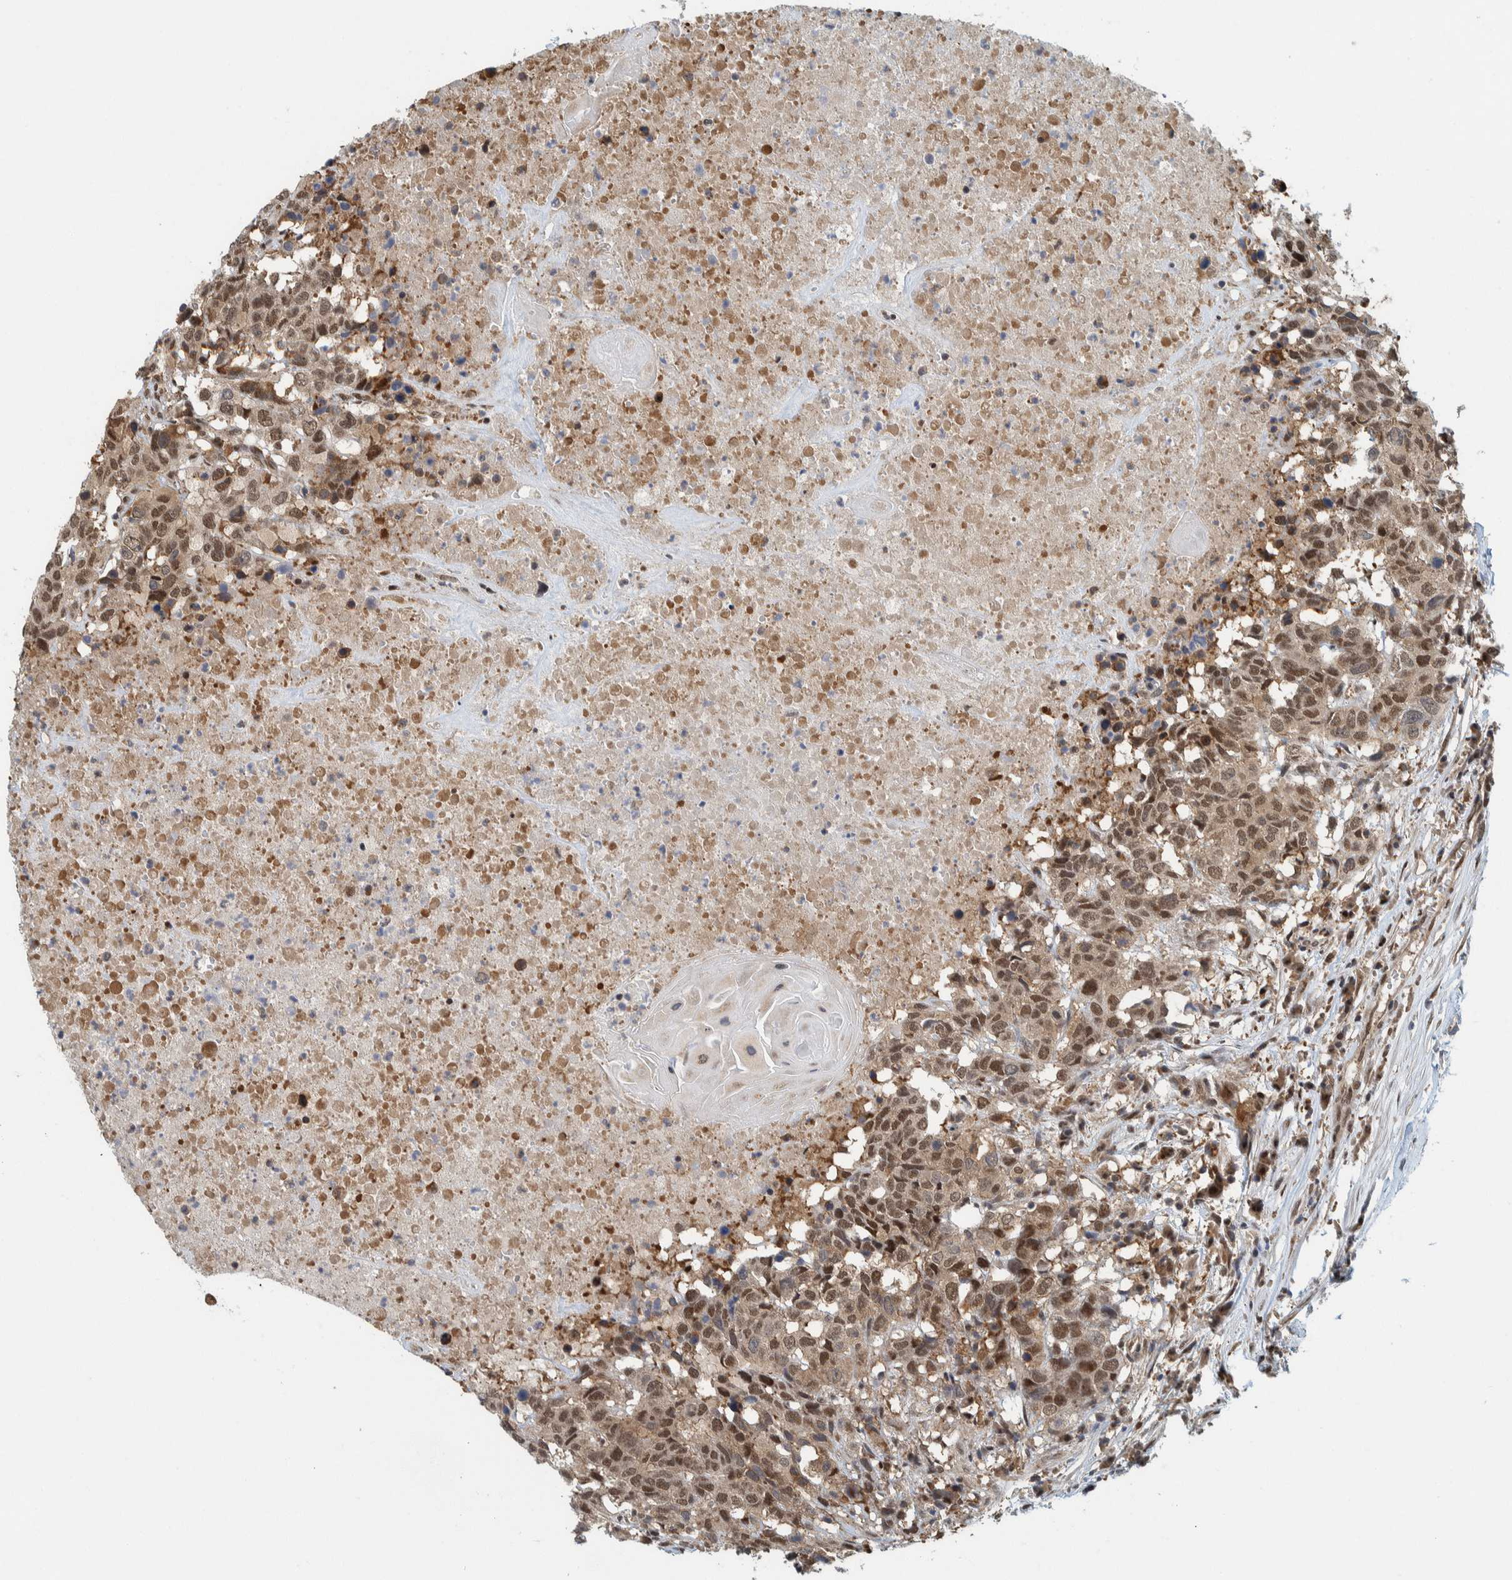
{"staining": {"intensity": "moderate", "quantity": ">75%", "location": "nuclear"}, "tissue": "head and neck cancer", "cell_type": "Tumor cells", "image_type": "cancer", "snomed": [{"axis": "morphology", "description": "Squamous cell carcinoma, NOS"}, {"axis": "topography", "description": "Head-Neck"}], "caption": "Immunohistochemistry (IHC) (DAB (3,3'-diaminobenzidine)) staining of squamous cell carcinoma (head and neck) displays moderate nuclear protein staining in approximately >75% of tumor cells. The staining was performed using DAB, with brown indicating positive protein expression. Nuclei are stained blue with hematoxylin.", "gene": "COPS3", "patient": {"sex": "male", "age": 66}}